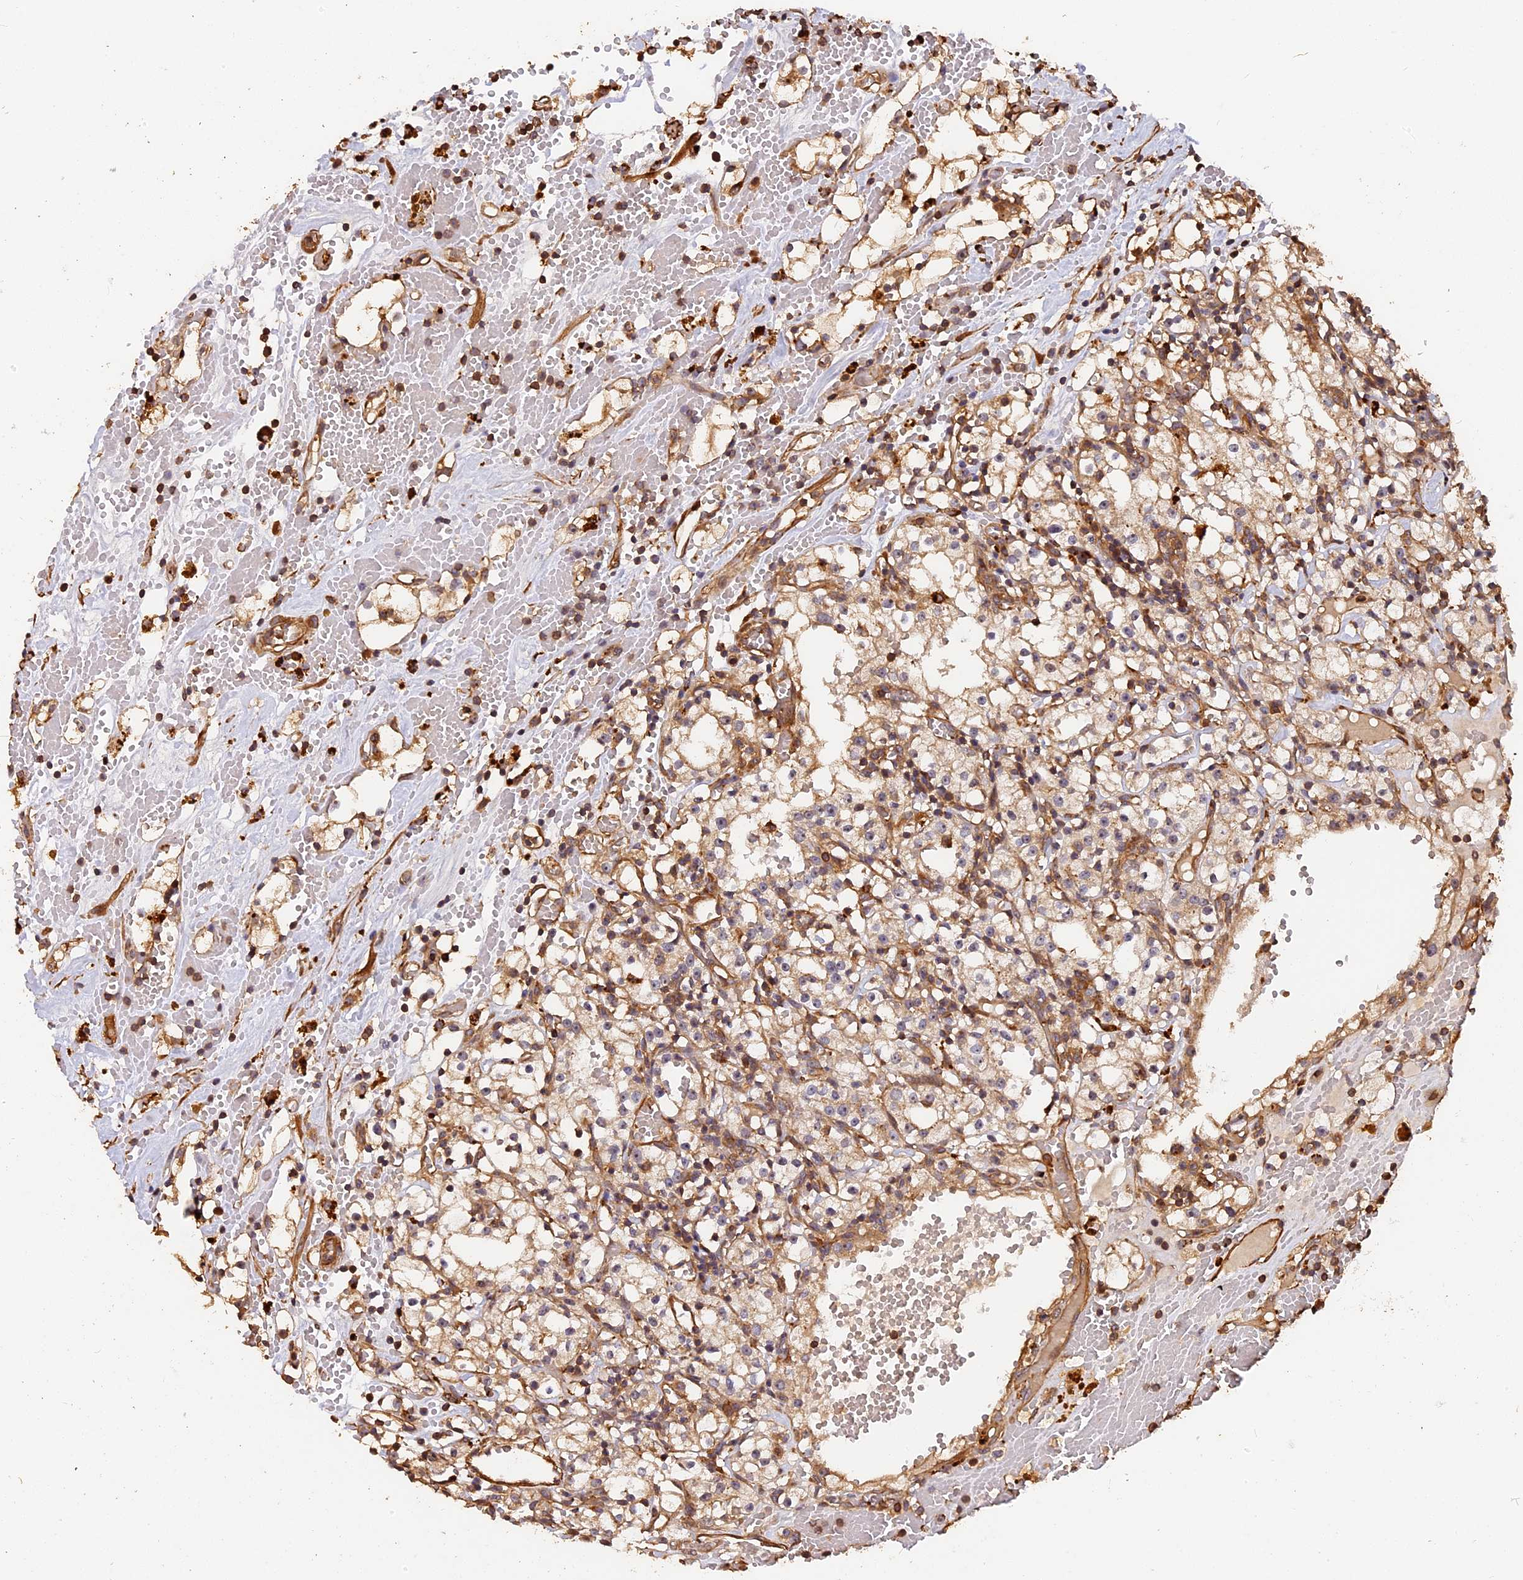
{"staining": {"intensity": "weak", "quantity": ">75%", "location": "cytoplasmic/membranous"}, "tissue": "renal cancer", "cell_type": "Tumor cells", "image_type": "cancer", "snomed": [{"axis": "morphology", "description": "Adenocarcinoma, NOS"}, {"axis": "topography", "description": "Kidney"}], "caption": "Immunohistochemical staining of human renal adenocarcinoma displays low levels of weak cytoplasmic/membranous expression in about >75% of tumor cells.", "gene": "MMP15", "patient": {"sex": "male", "age": 56}}